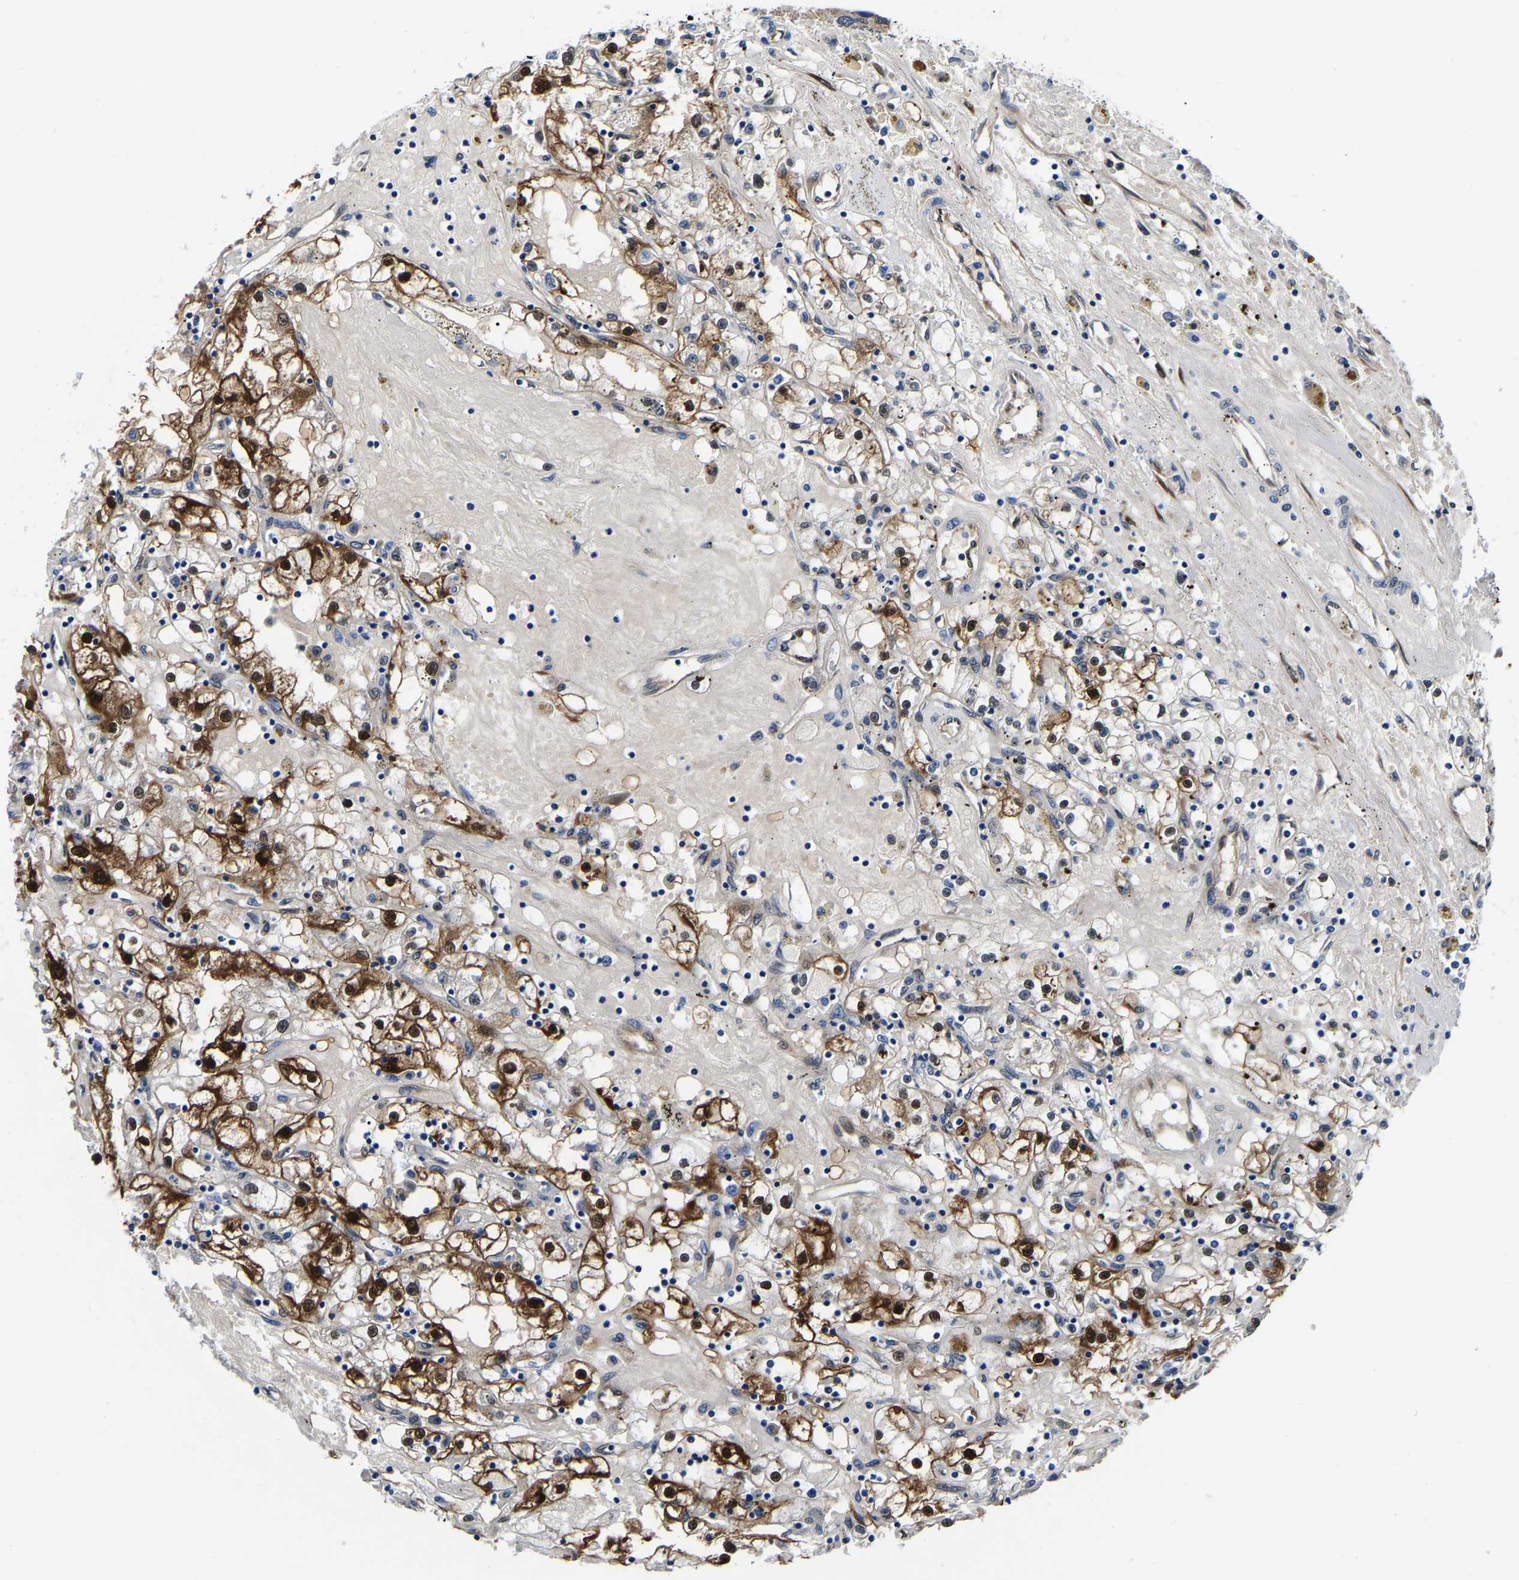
{"staining": {"intensity": "strong", "quantity": "25%-75%", "location": "cytoplasmic/membranous,nuclear"}, "tissue": "renal cancer", "cell_type": "Tumor cells", "image_type": "cancer", "snomed": [{"axis": "morphology", "description": "Adenocarcinoma, NOS"}, {"axis": "topography", "description": "Kidney"}], "caption": "An image of adenocarcinoma (renal) stained for a protein exhibits strong cytoplasmic/membranous and nuclear brown staining in tumor cells.", "gene": "S100A13", "patient": {"sex": "male", "age": 56}}